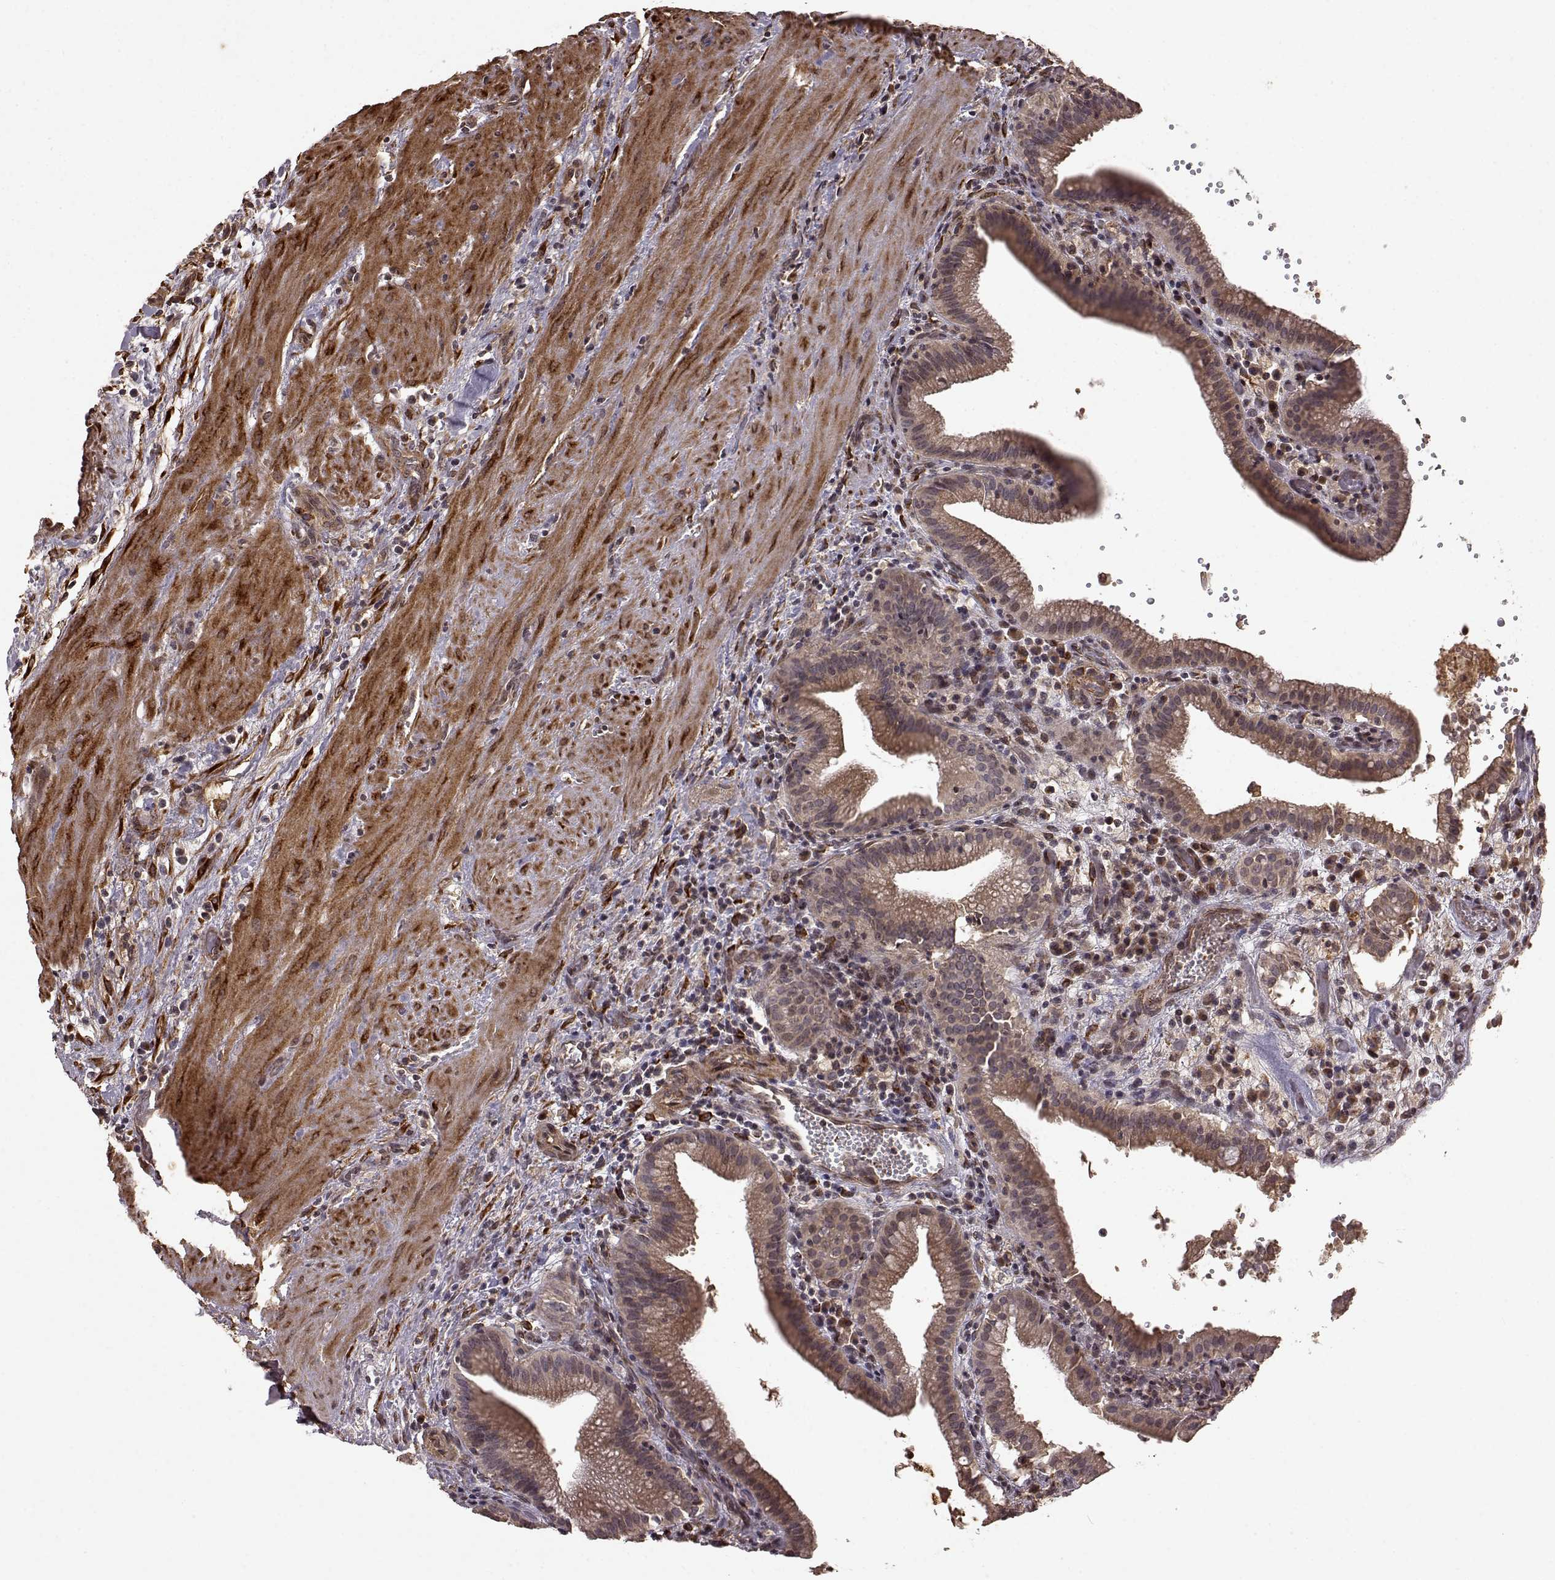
{"staining": {"intensity": "moderate", "quantity": ">75%", "location": "cytoplasmic/membranous"}, "tissue": "gallbladder", "cell_type": "Glandular cells", "image_type": "normal", "snomed": [{"axis": "morphology", "description": "Normal tissue, NOS"}, {"axis": "topography", "description": "Gallbladder"}], "caption": "Brown immunohistochemical staining in normal human gallbladder displays moderate cytoplasmic/membranous staining in about >75% of glandular cells.", "gene": "FSTL1", "patient": {"sex": "male", "age": 42}}